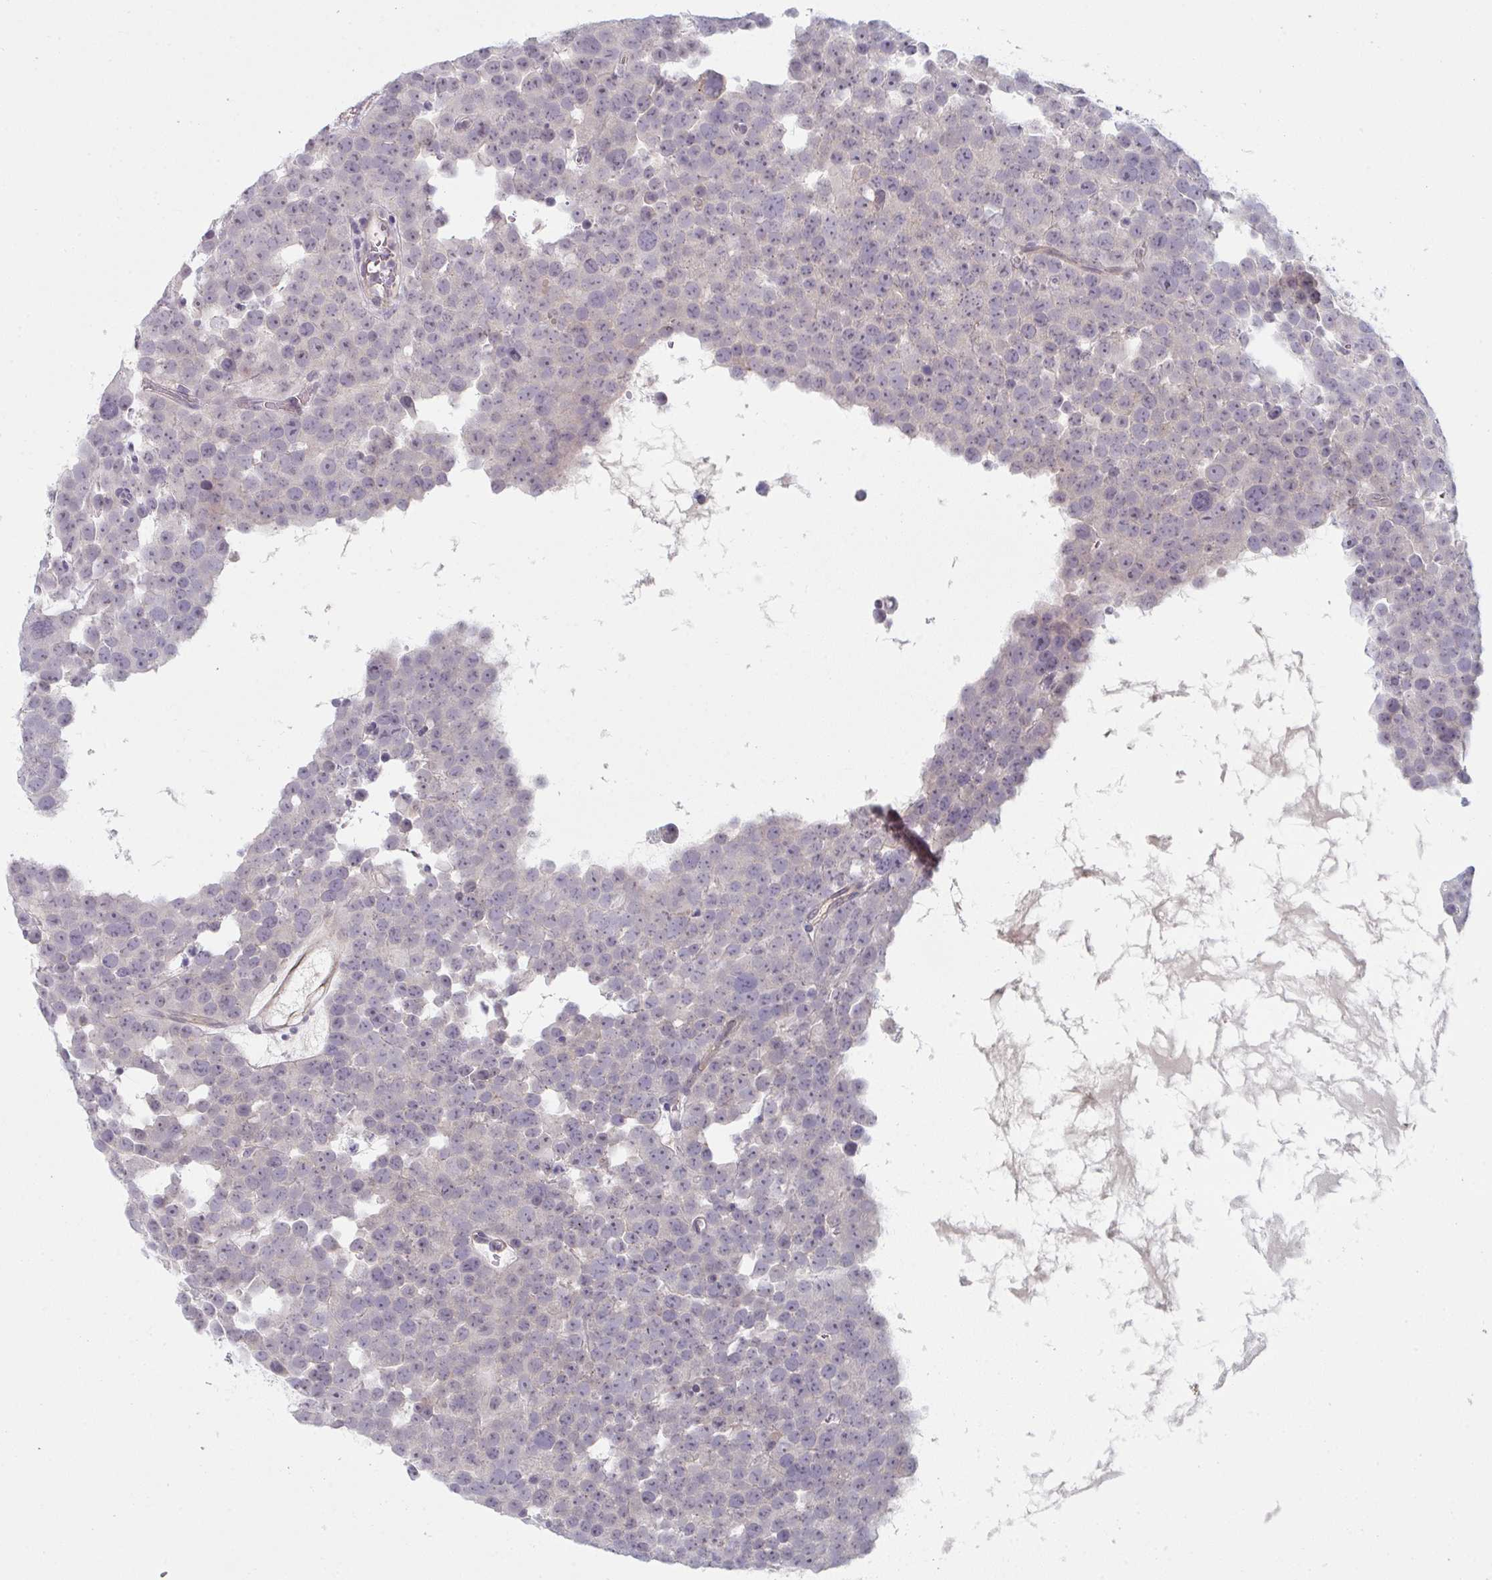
{"staining": {"intensity": "negative", "quantity": "none", "location": "none"}, "tissue": "testis cancer", "cell_type": "Tumor cells", "image_type": "cancer", "snomed": [{"axis": "morphology", "description": "Seminoma, NOS"}, {"axis": "topography", "description": "Testis"}], "caption": "IHC image of testis seminoma stained for a protein (brown), which demonstrates no positivity in tumor cells.", "gene": "ZNF214", "patient": {"sex": "male", "age": 71}}